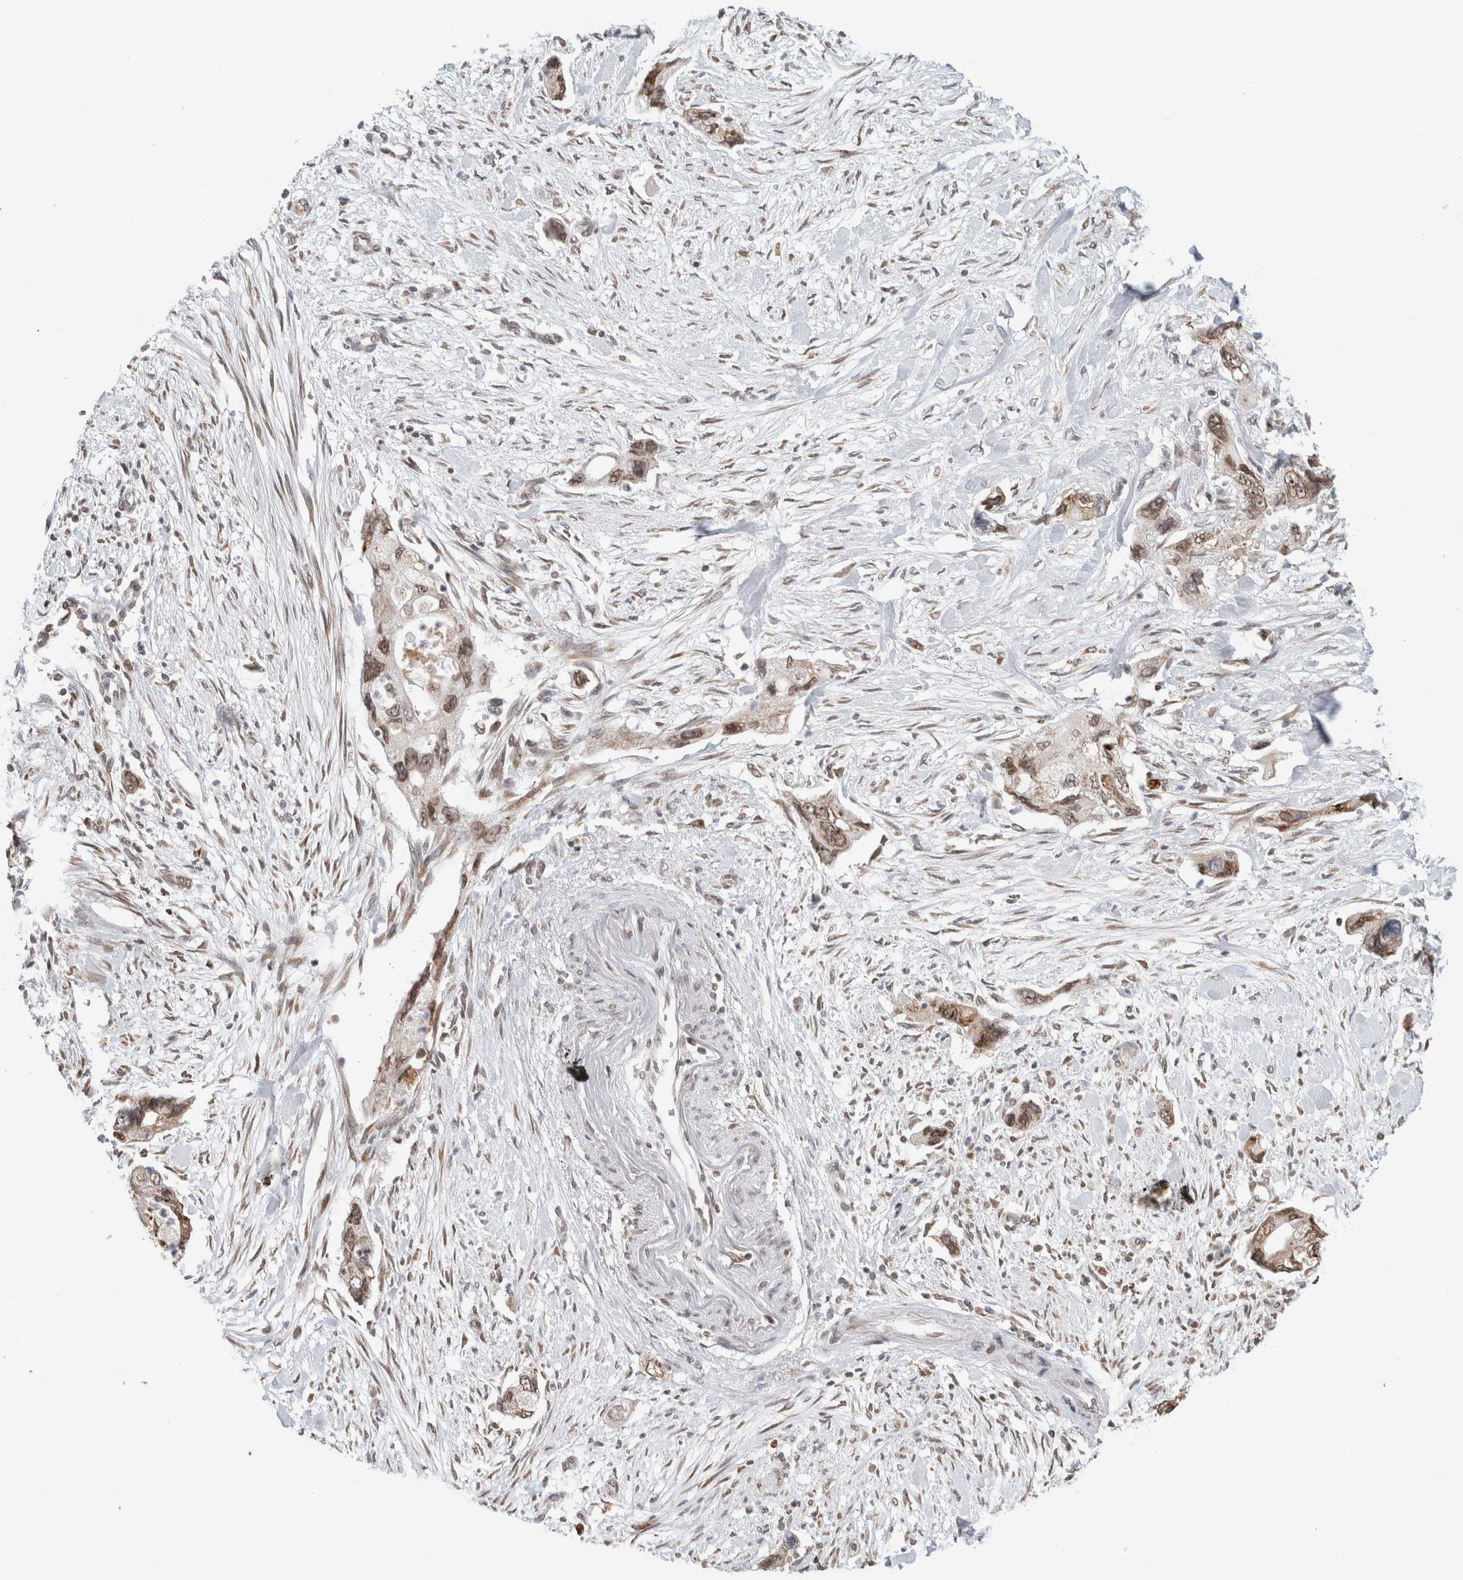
{"staining": {"intensity": "moderate", "quantity": ">75%", "location": "cytoplasmic/membranous,nuclear"}, "tissue": "pancreatic cancer", "cell_type": "Tumor cells", "image_type": "cancer", "snomed": [{"axis": "morphology", "description": "Adenocarcinoma, NOS"}, {"axis": "topography", "description": "Pancreas"}], "caption": "An image showing moderate cytoplasmic/membranous and nuclear positivity in about >75% of tumor cells in pancreatic adenocarcinoma, as visualized by brown immunohistochemical staining.", "gene": "RBMX2", "patient": {"sex": "female", "age": 73}}